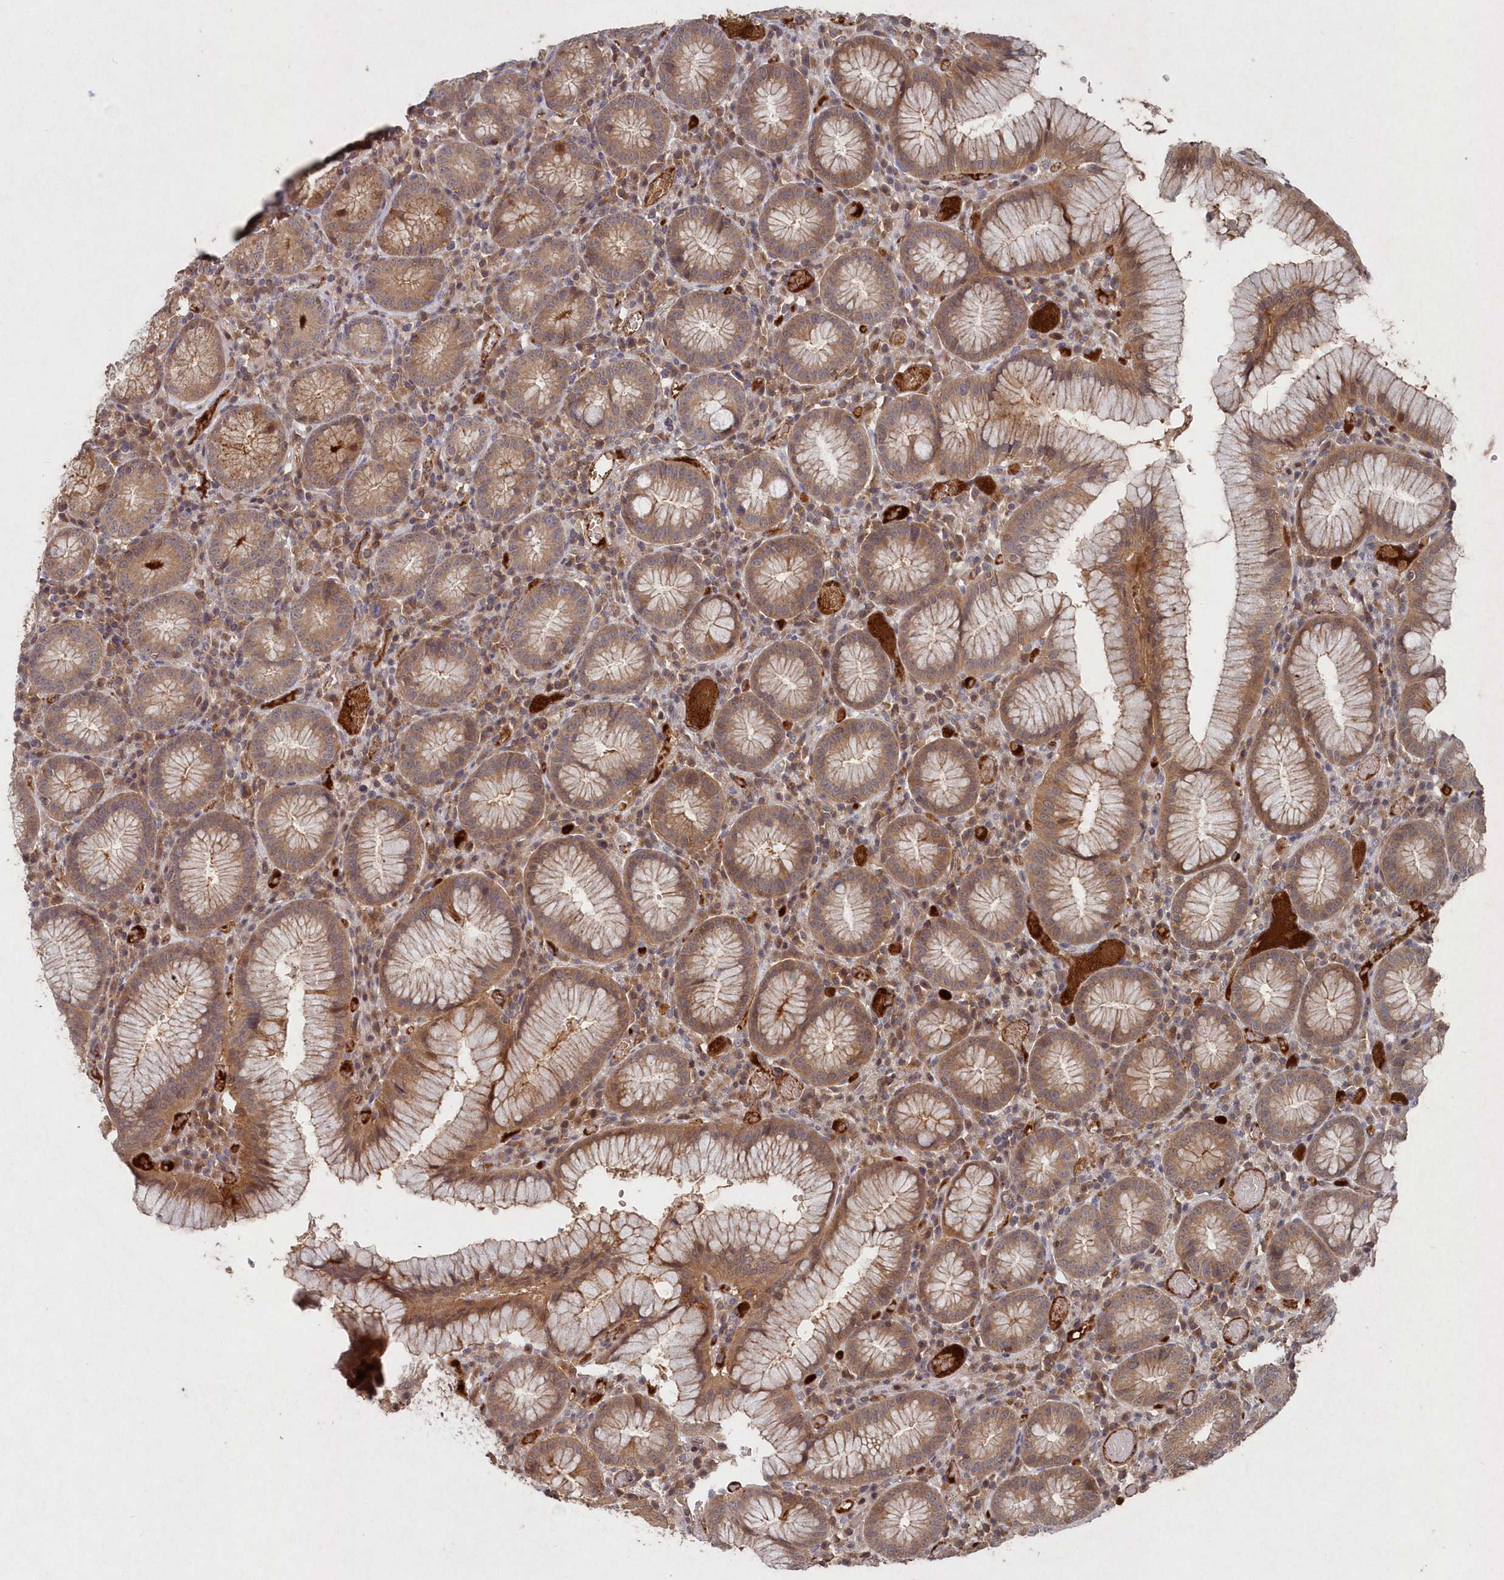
{"staining": {"intensity": "moderate", "quantity": ">75%", "location": "cytoplasmic/membranous"}, "tissue": "stomach", "cell_type": "Glandular cells", "image_type": "normal", "snomed": [{"axis": "morphology", "description": "Normal tissue, NOS"}, {"axis": "topography", "description": "Stomach"}], "caption": "Human stomach stained with a brown dye shows moderate cytoplasmic/membranous positive expression in about >75% of glandular cells.", "gene": "ABHD14B", "patient": {"sex": "male", "age": 55}}